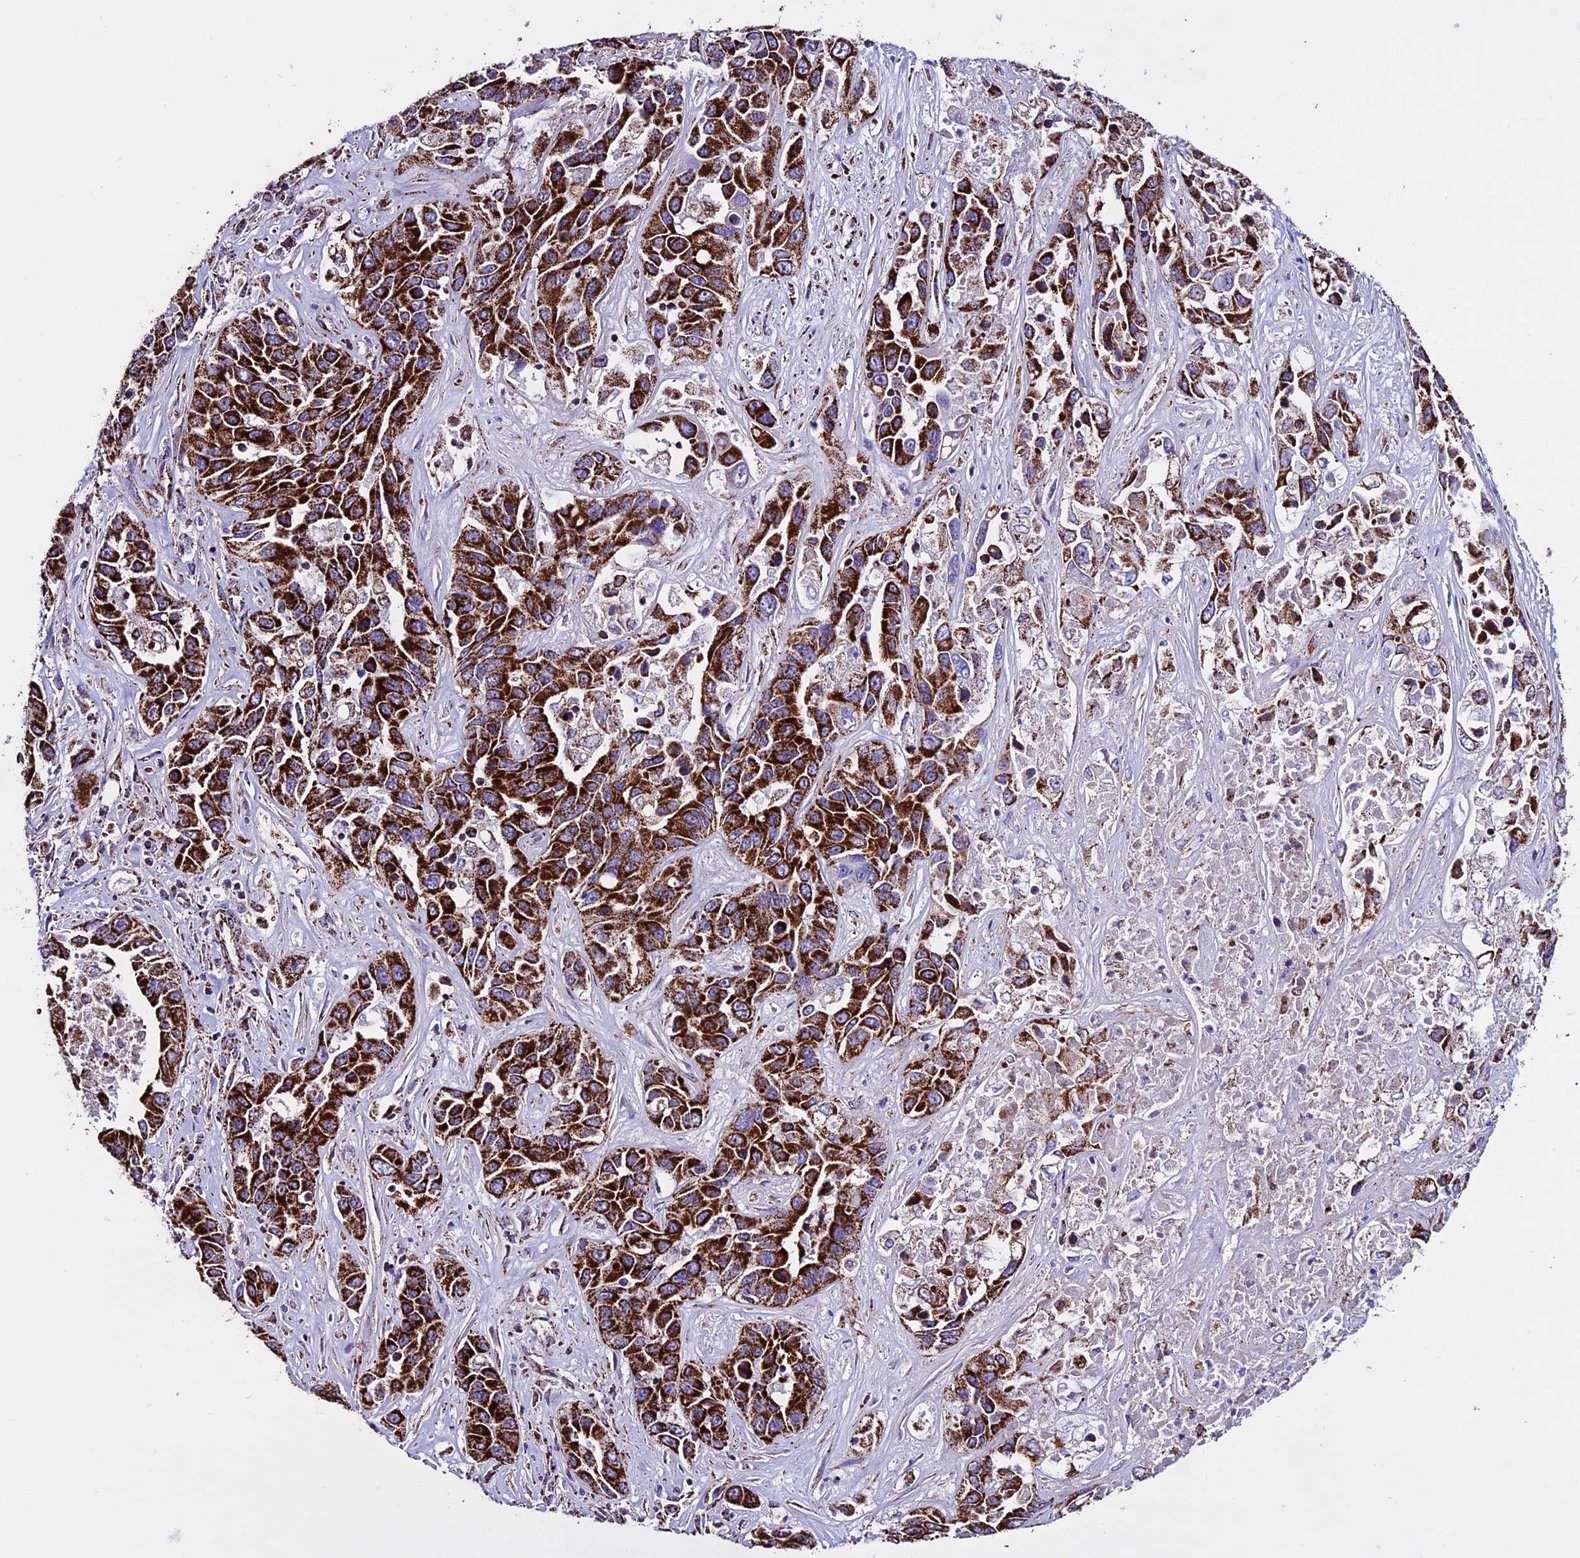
{"staining": {"intensity": "strong", "quantity": ">75%", "location": "cytoplasmic/membranous"}, "tissue": "liver cancer", "cell_type": "Tumor cells", "image_type": "cancer", "snomed": [{"axis": "morphology", "description": "Cholangiocarcinoma"}, {"axis": "topography", "description": "Liver"}], "caption": "Human liver cholangiocarcinoma stained for a protein (brown) demonstrates strong cytoplasmic/membranous positive positivity in approximately >75% of tumor cells.", "gene": "CX3CL1", "patient": {"sex": "female", "age": 52}}